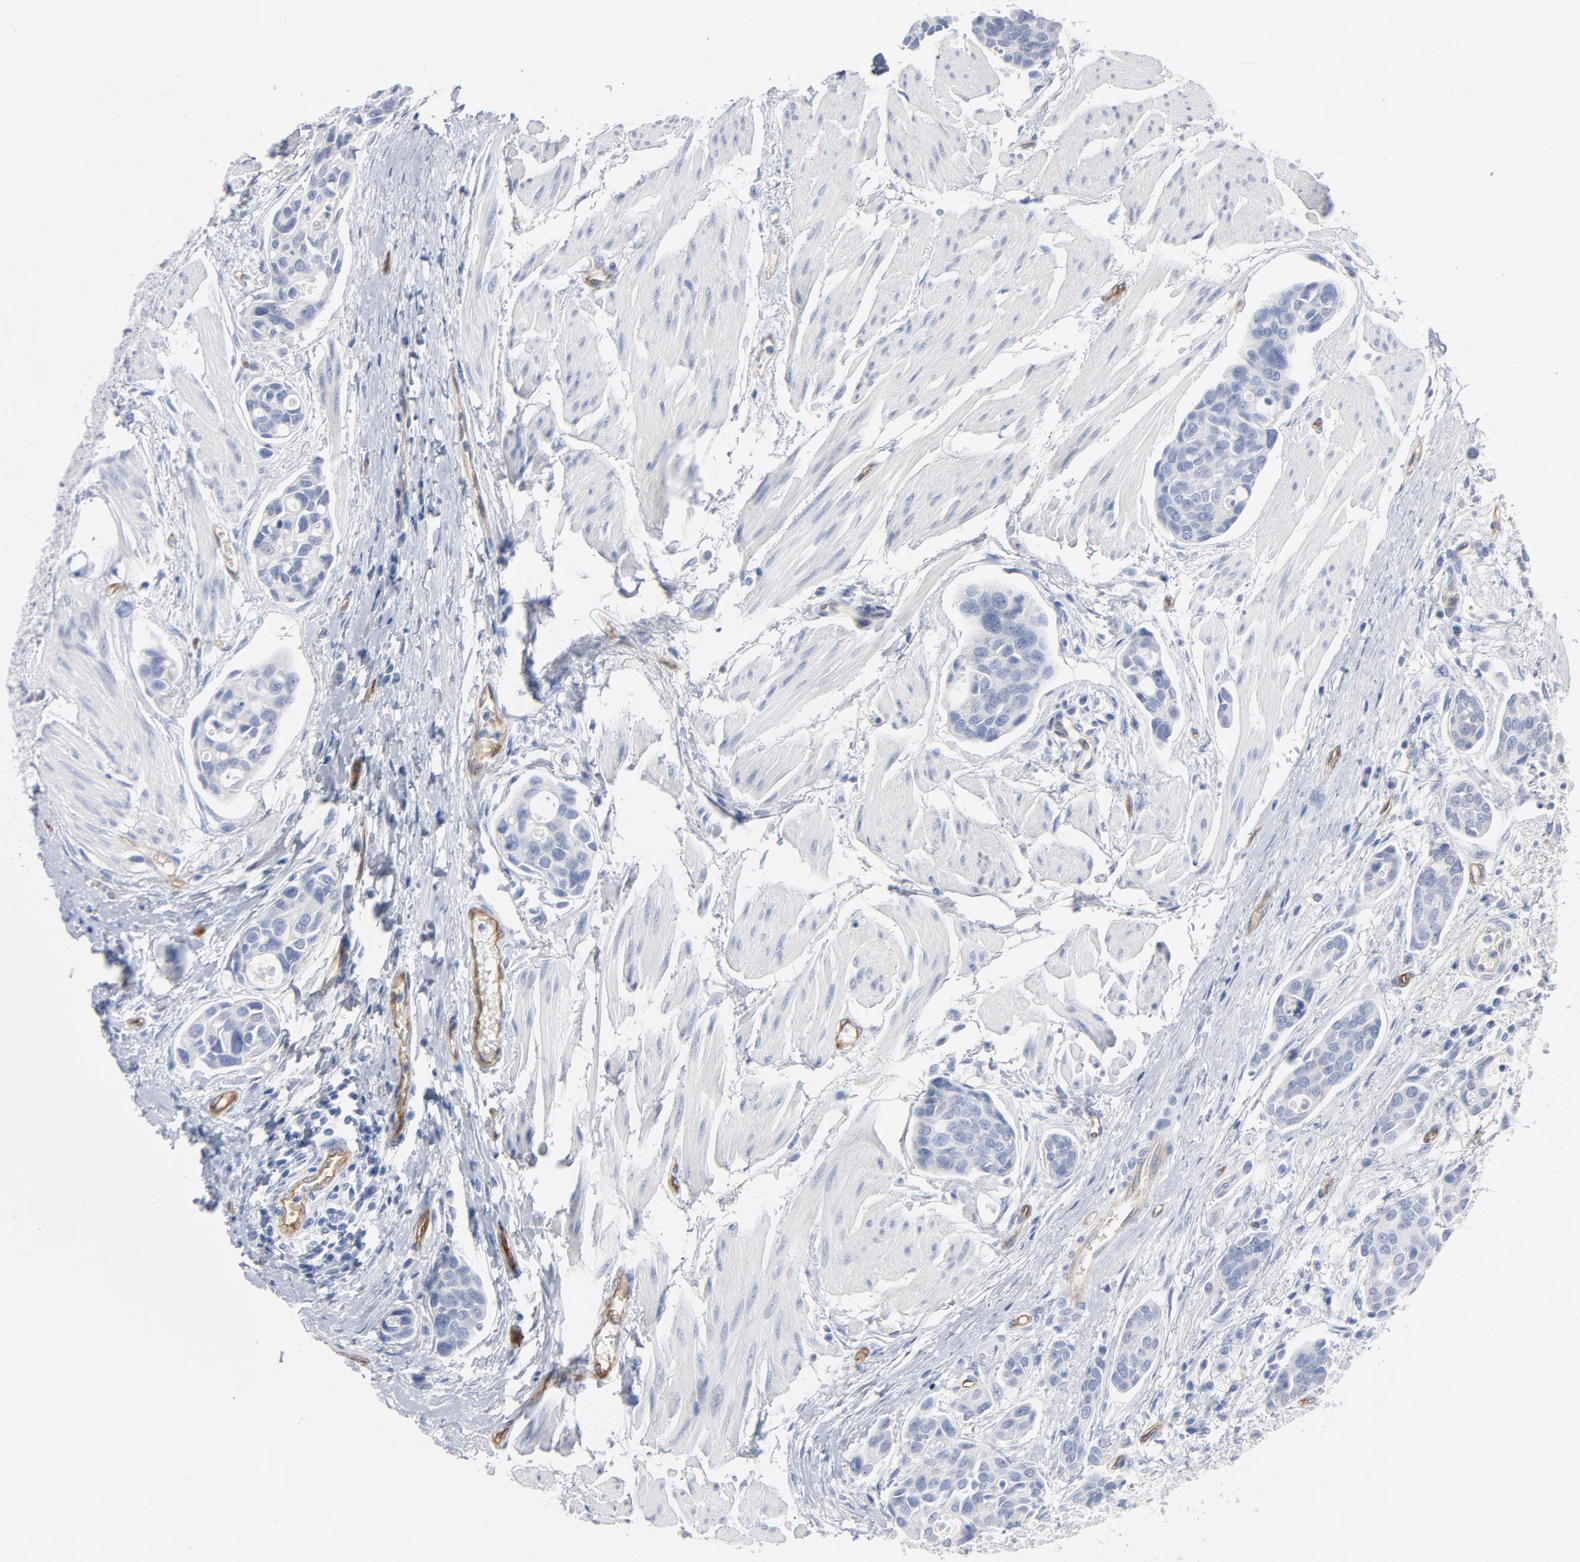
{"staining": {"intensity": "negative", "quantity": "none", "location": "none"}, "tissue": "urothelial cancer", "cell_type": "Tumor cells", "image_type": "cancer", "snomed": [{"axis": "morphology", "description": "Urothelial carcinoma, High grade"}, {"axis": "topography", "description": "Urinary bladder"}], "caption": "IHC histopathology image of neoplastic tissue: human high-grade urothelial carcinoma stained with DAB displays no significant protein expression in tumor cells.", "gene": "SHANK3", "patient": {"sex": "male", "age": 78}}